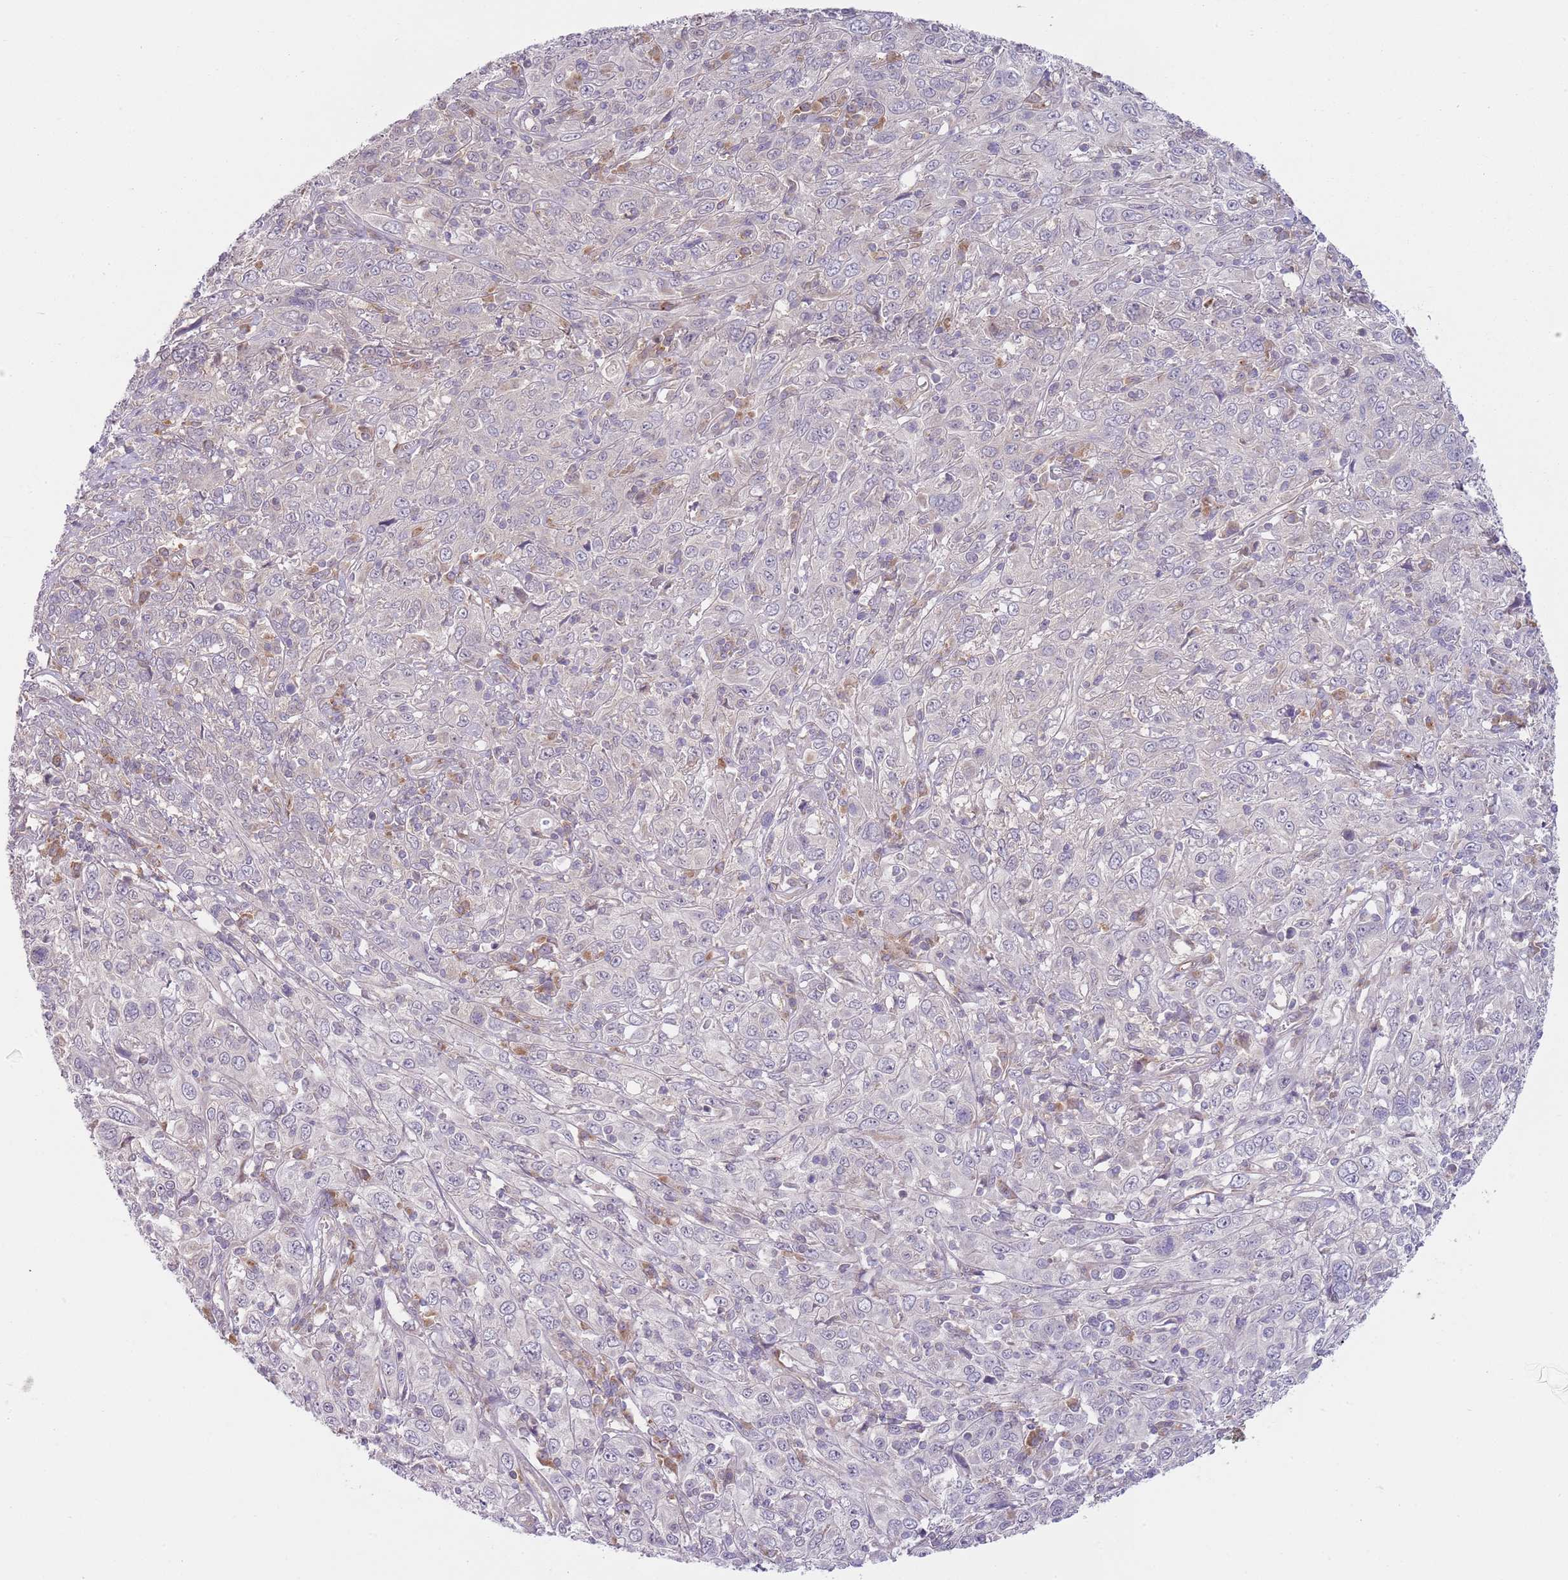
{"staining": {"intensity": "negative", "quantity": "none", "location": "none"}, "tissue": "cervical cancer", "cell_type": "Tumor cells", "image_type": "cancer", "snomed": [{"axis": "morphology", "description": "Squamous cell carcinoma, NOS"}, {"axis": "topography", "description": "Cervix"}], "caption": "A micrograph of human cervical squamous cell carcinoma is negative for staining in tumor cells. (DAB immunohistochemistry (IHC) with hematoxylin counter stain).", "gene": "SKOR2", "patient": {"sex": "female", "age": 46}}